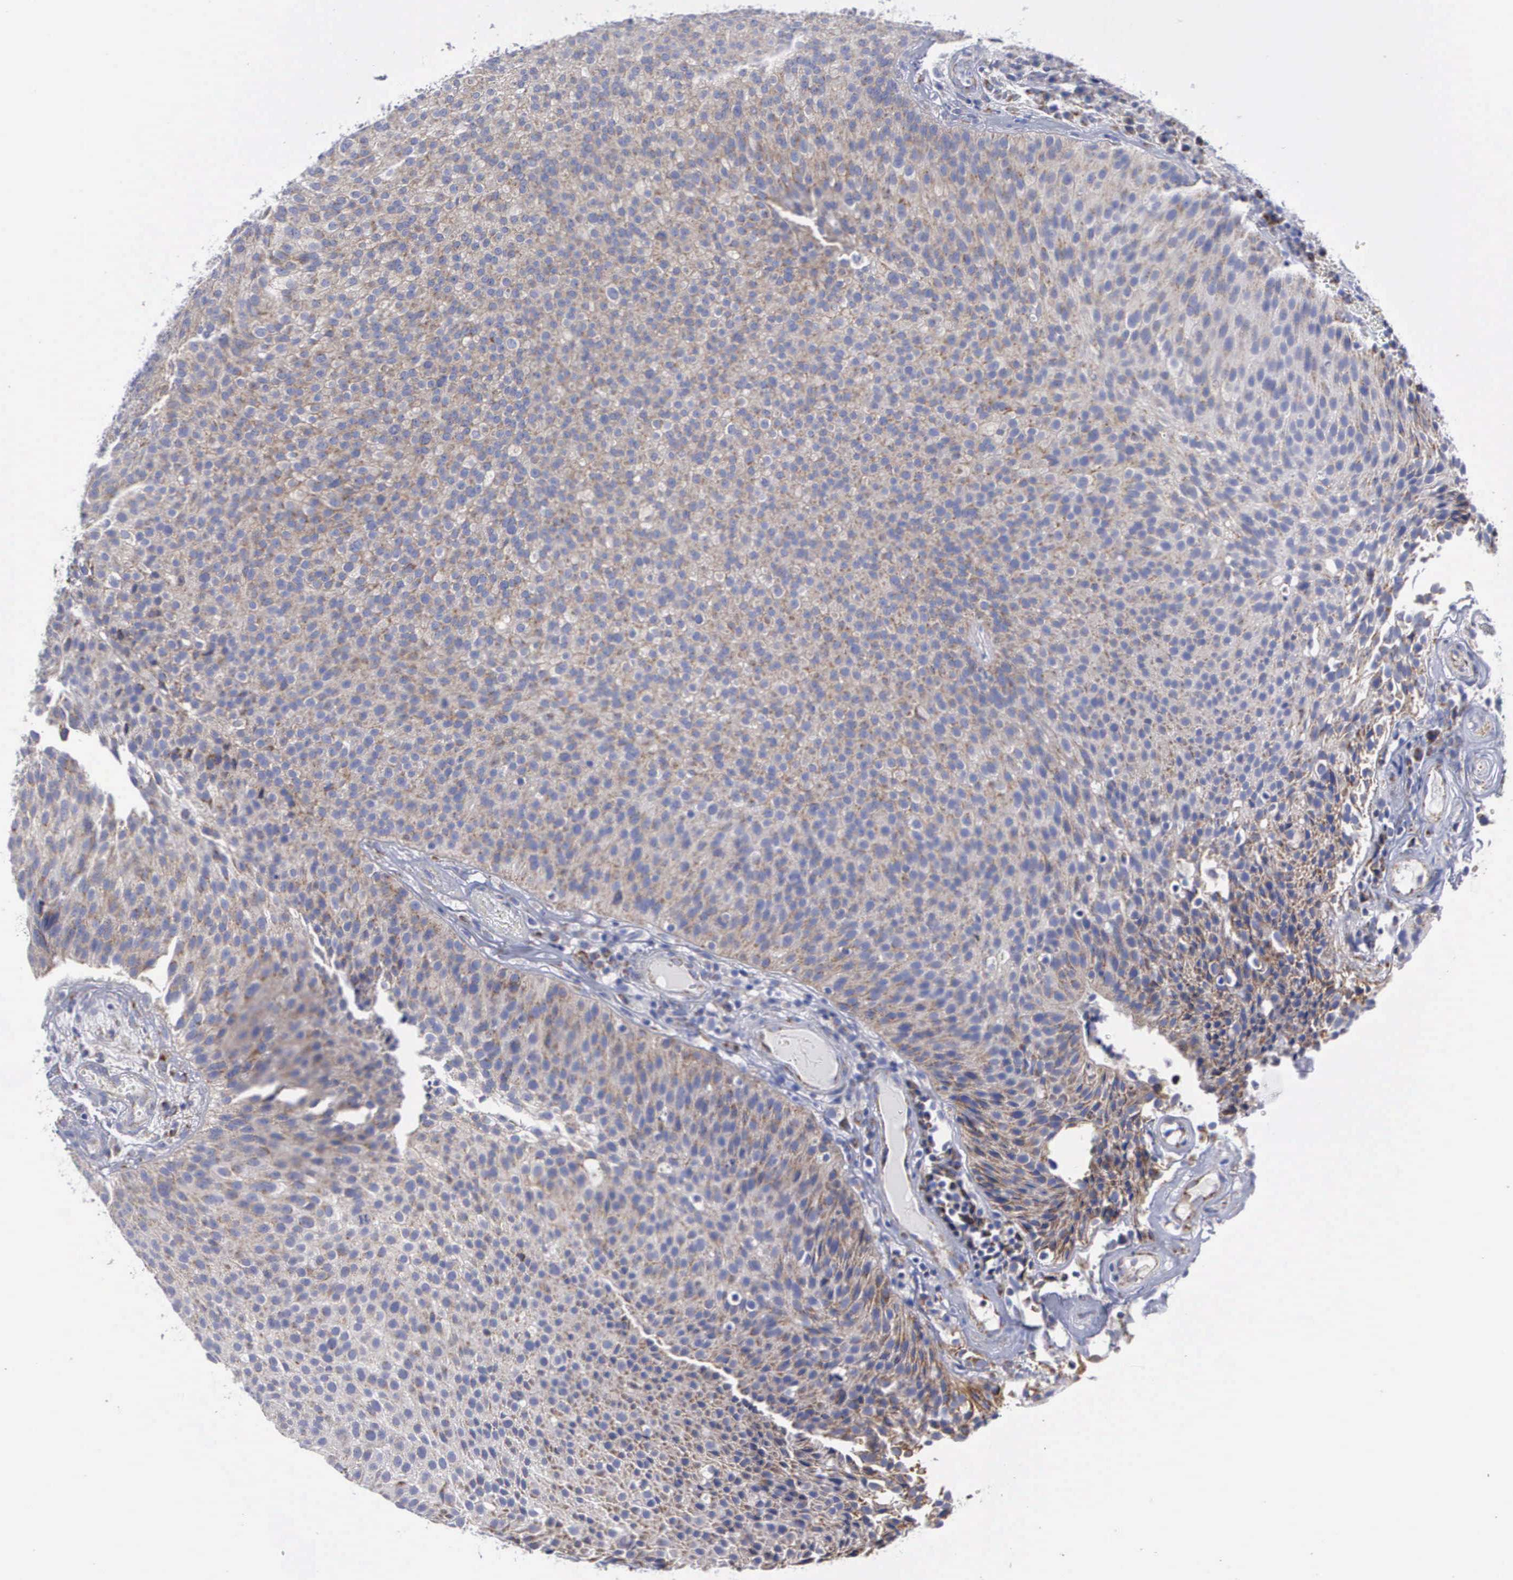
{"staining": {"intensity": "moderate", "quantity": ">75%", "location": "cytoplasmic/membranous"}, "tissue": "urothelial cancer", "cell_type": "Tumor cells", "image_type": "cancer", "snomed": [{"axis": "morphology", "description": "Urothelial carcinoma, Low grade"}, {"axis": "topography", "description": "Urinary bladder"}], "caption": "Immunohistochemical staining of human urothelial cancer shows medium levels of moderate cytoplasmic/membranous protein staining in about >75% of tumor cells.", "gene": "APOOL", "patient": {"sex": "male", "age": 85}}